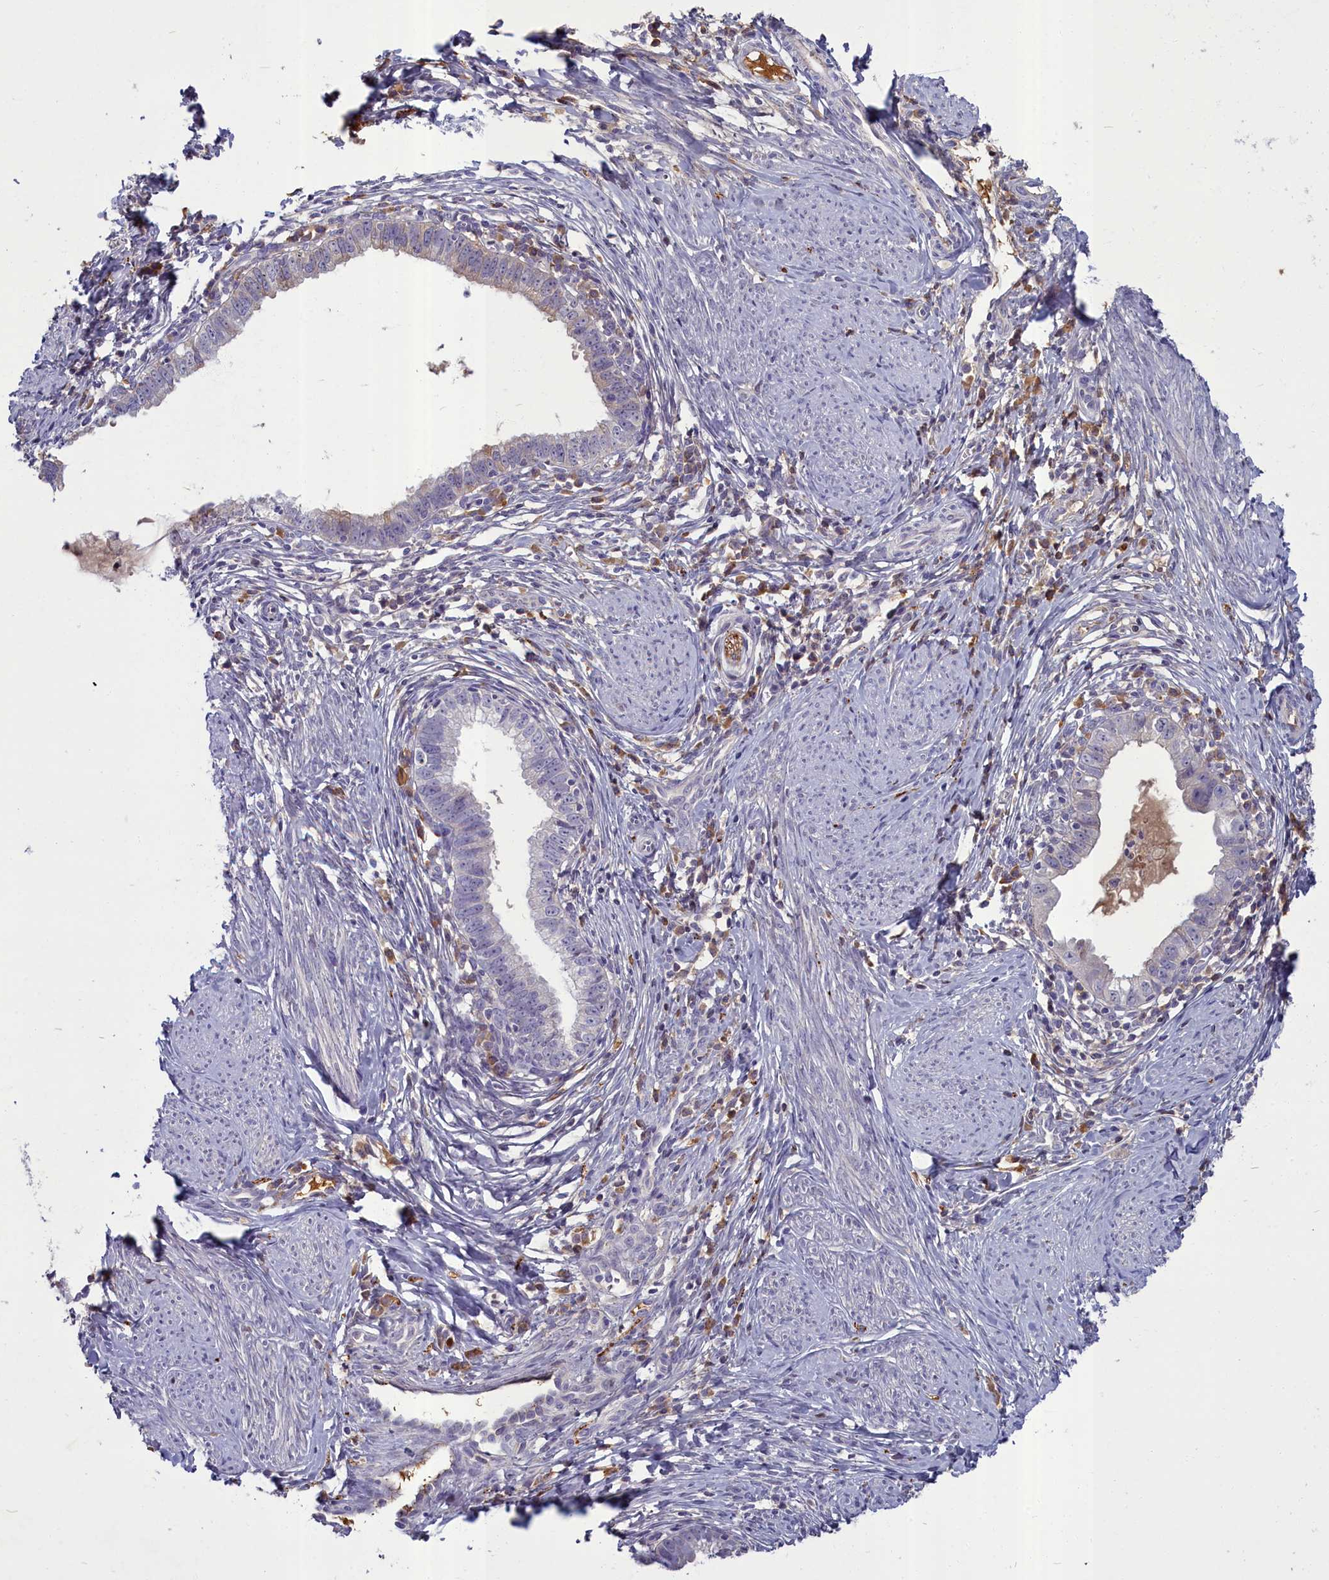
{"staining": {"intensity": "negative", "quantity": "none", "location": "none"}, "tissue": "cervical cancer", "cell_type": "Tumor cells", "image_type": "cancer", "snomed": [{"axis": "morphology", "description": "Adenocarcinoma, NOS"}, {"axis": "topography", "description": "Cervix"}], "caption": "Image shows no significant protein positivity in tumor cells of cervical cancer (adenocarcinoma). (Stains: DAB (3,3'-diaminobenzidine) IHC with hematoxylin counter stain, Microscopy: brightfield microscopy at high magnification).", "gene": "SV2C", "patient": {"sex": "female", "age": 36}}